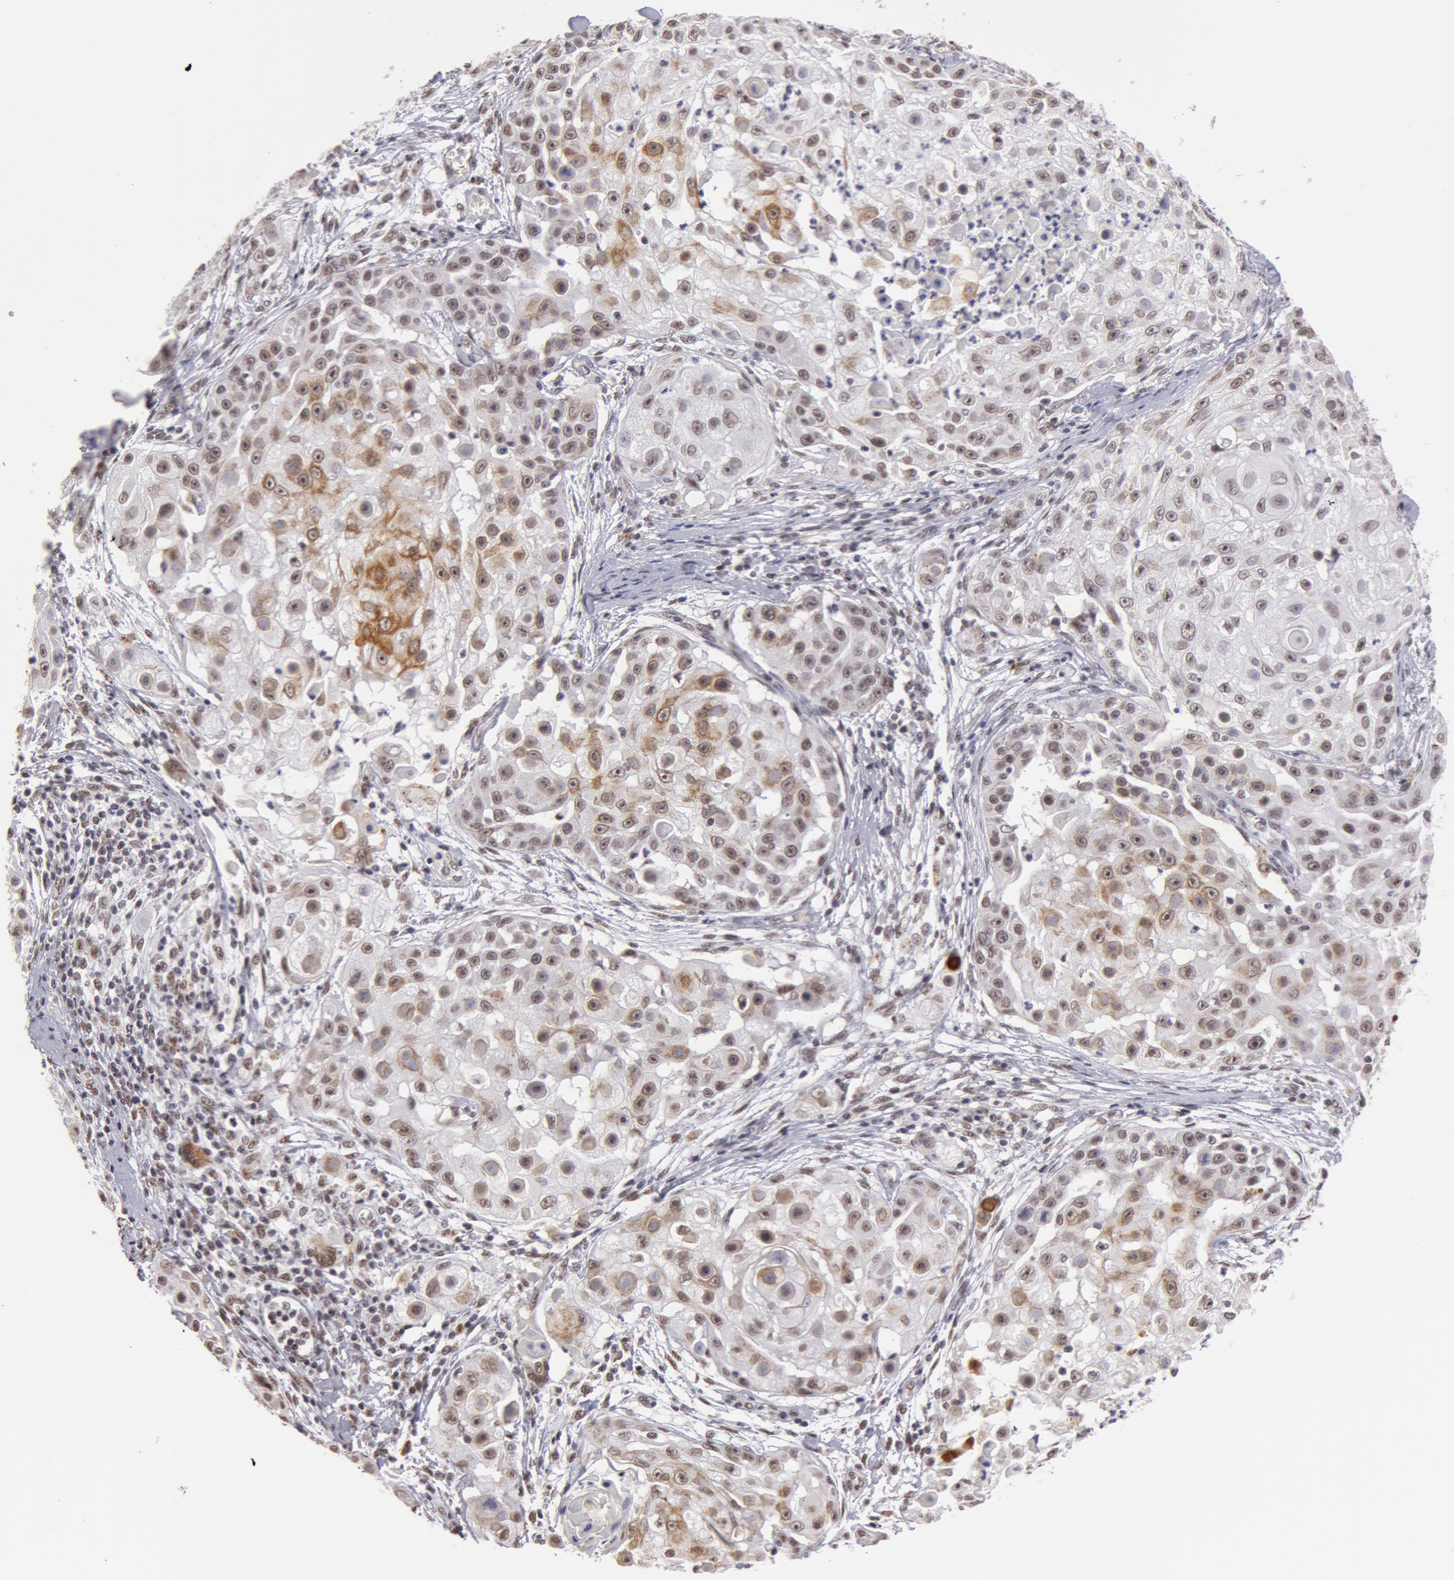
{"staining": {"intensity": "moderate", "quantity": "25%-75%", "location": "cytoplasmic/membranous"}, "tissue": "skin cancer", "cell_type": "Tumor cells", "image_type": "cancer", "snomed": [{"axis": "morphology", "description": "Squamous cell carcinoma, NOS"}, {"axis": "topography", "description": "Skin"}], "caption": "Immunohistochemistry (DAB (3,3'-diaminobenzidine)) staining of skin cancer demonstrates moderate cytoplasmic/membranous protein expression in approximately 25%-75% of tumor cells.", "gene": "VRTN", "patient": {"sex": "female", "age": 57}}